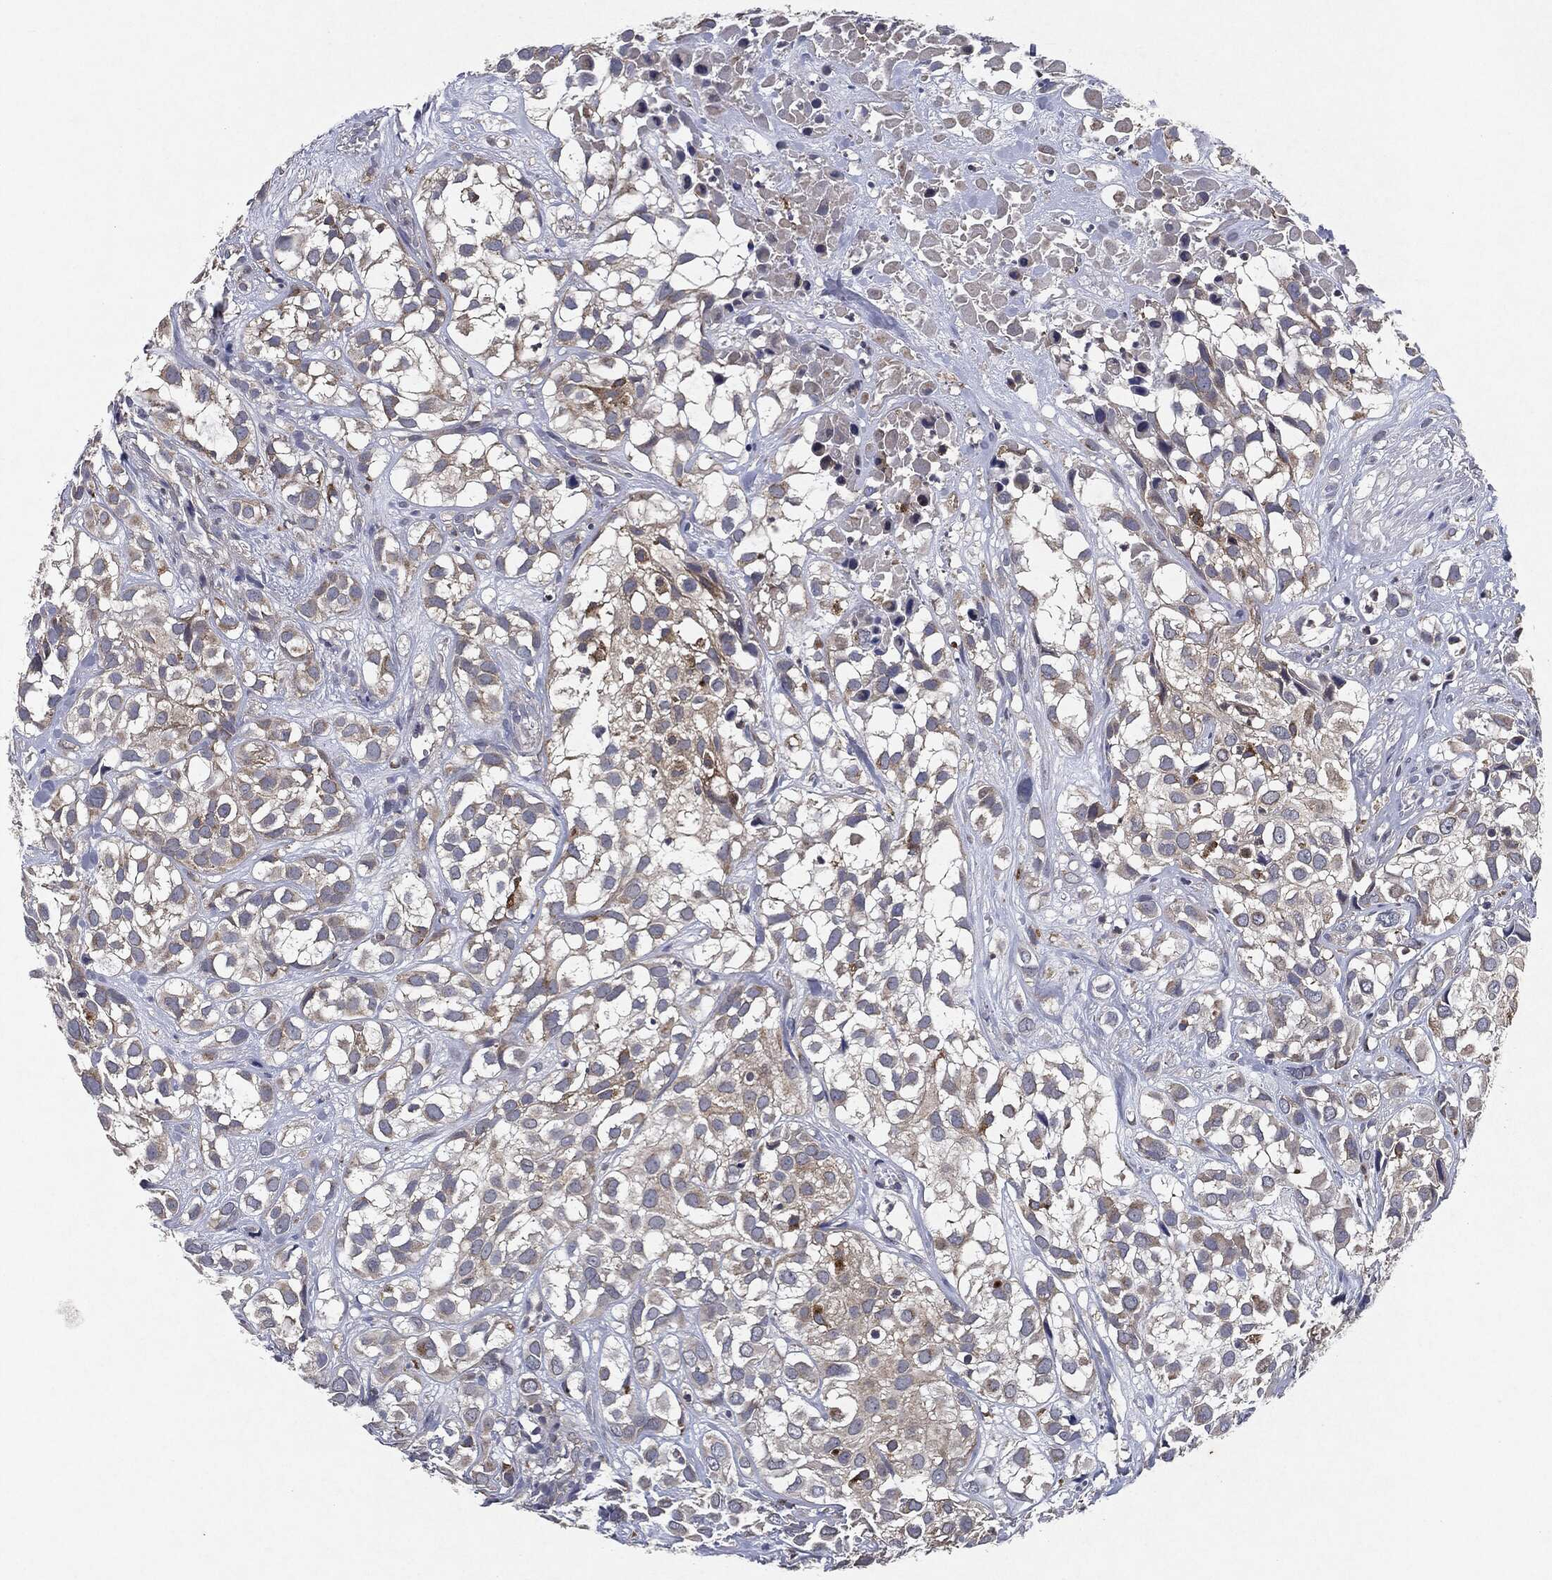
{"staining": {"intensity": "weak", "quantity": "25%-75%", "location": "cytoplasmic/membranous"}, "tissue": "urothelial cancer", "cell_type": "Tumor cells", "image_type": "cancer", "snomed": [{"axis": "morphology", "description": "Urothelial carcinoma, High grade"}, {"axis": "topography", "description": "Urinary bladder"}], "caption": "A brown stain labels weak cytoplasmic/membranous expression of a protein in human urothelial cancer tumor cells.", "gene": "SLC31A2", "patient": {"sex": "male", "age": 56}}